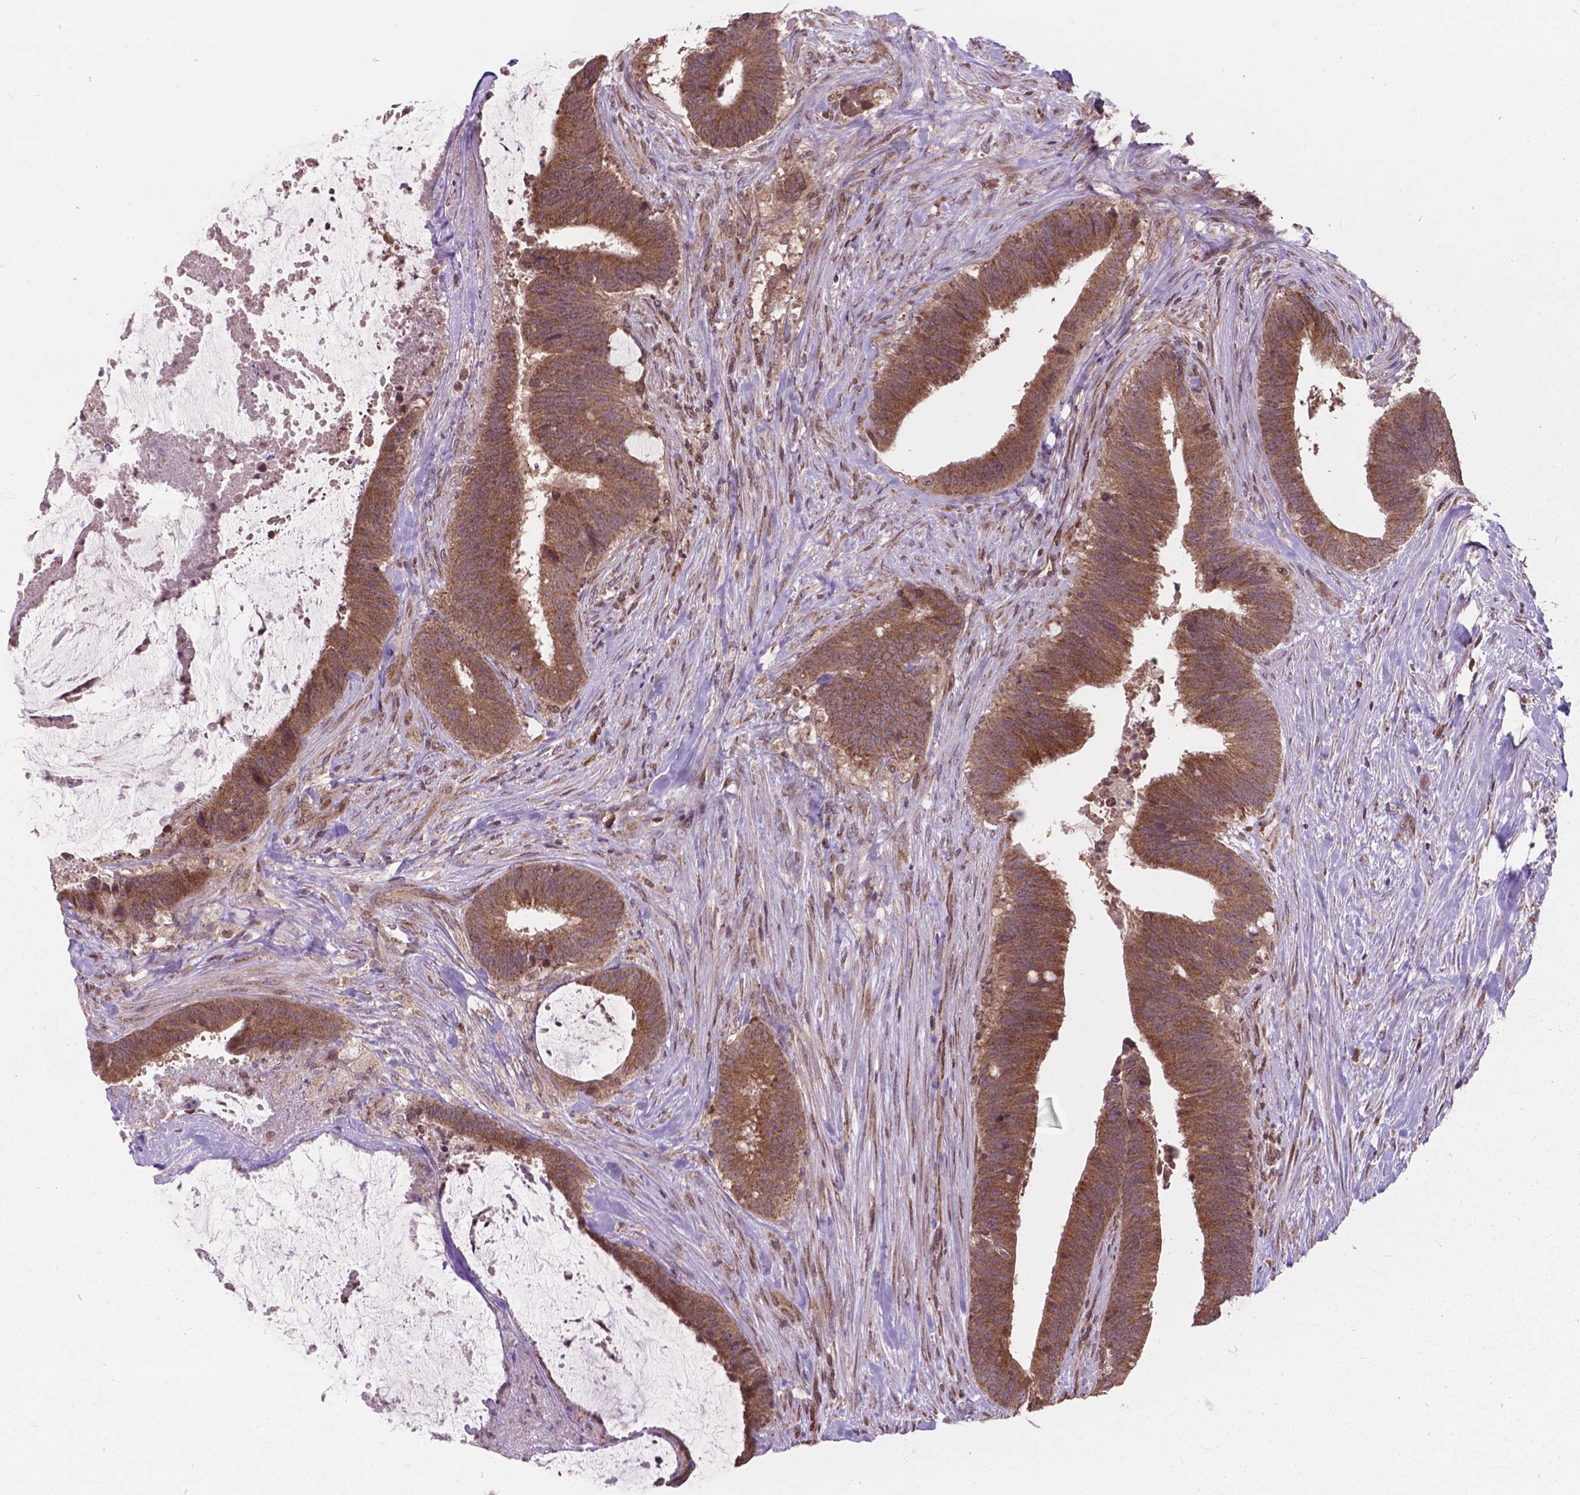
{"staining": {"intensity": "moderate", "quantity": ">75%", "location": "cytoplasmic/membranous"}, "tissue": "colorectal cancer", "cell_type": "Tumor cells", "image_type": "cancer", "snomed": [{"axis": "morphology", "description": "Adenocarcinoma, NOS"}, {"axis": "topography", "description": "Colon"}], "caption": "Brown immunohistochemical staining in human colorectal cancer exhibits moderate cytoplasmic/membranous staining in about >75% of tumor cells.", "gene": "MRPL33", "patient": {"sex": "female", "age": 43}}